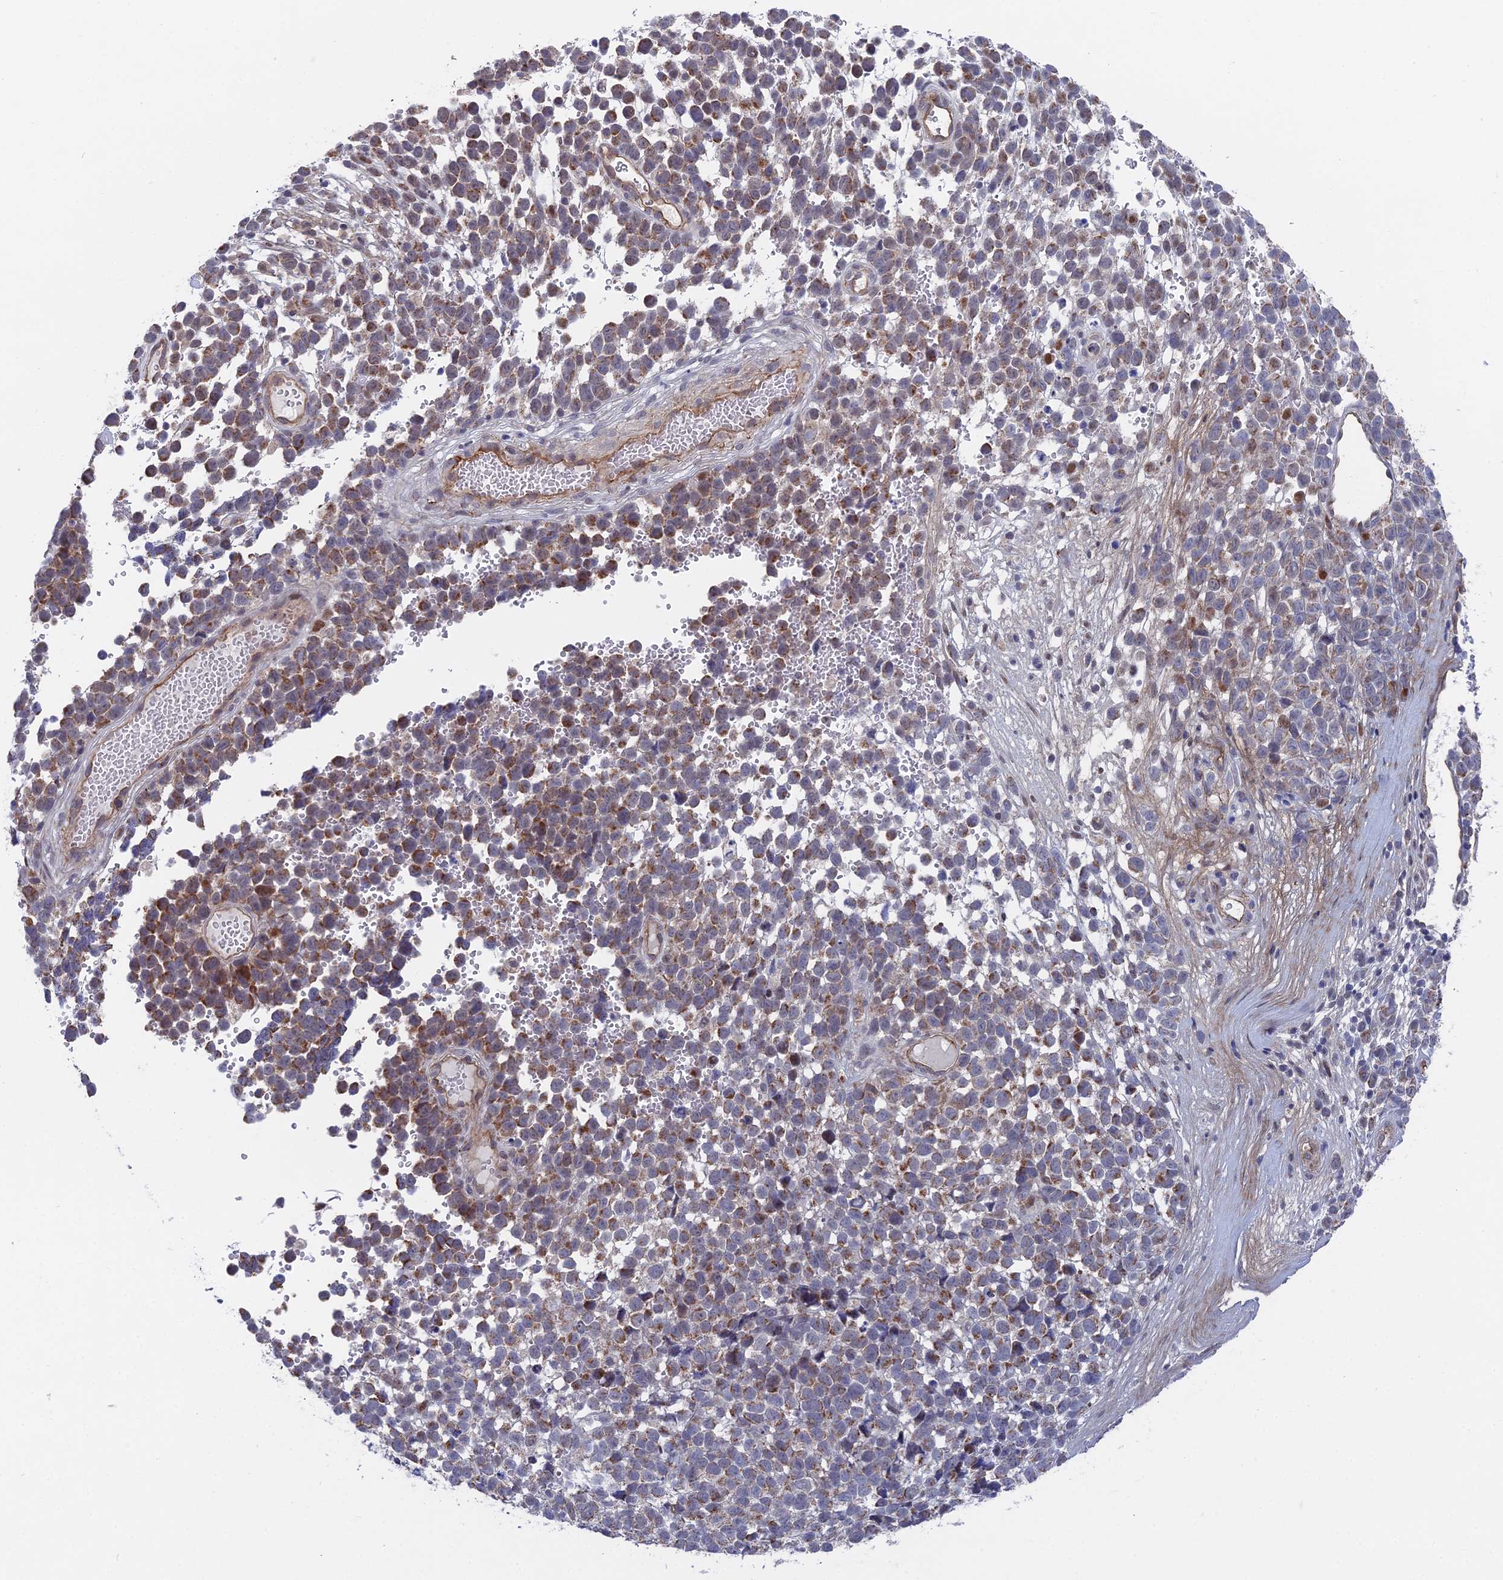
{"staining": {"intensity": "moderate", "quantity": "25%-75%", "location": "cytoplasmic/membranous"}, "tissue": "melanoma", "cell_type": "Tumor cells", "image_type": "cancer", "snomed": [{"axis": "morphology", "description": "Malignant melanoma, NOS"}, {"axis": "topography", "description": "Nose, NOS"}], "caption": "There is medium levels of moderate cytoplasmic/membranous staining in tumor cells of melanoma, as demonstrated by immunohistochemical staining (brown color).", "gene": "UNC5D", "patient": {"sex": "female", "age": 48}}